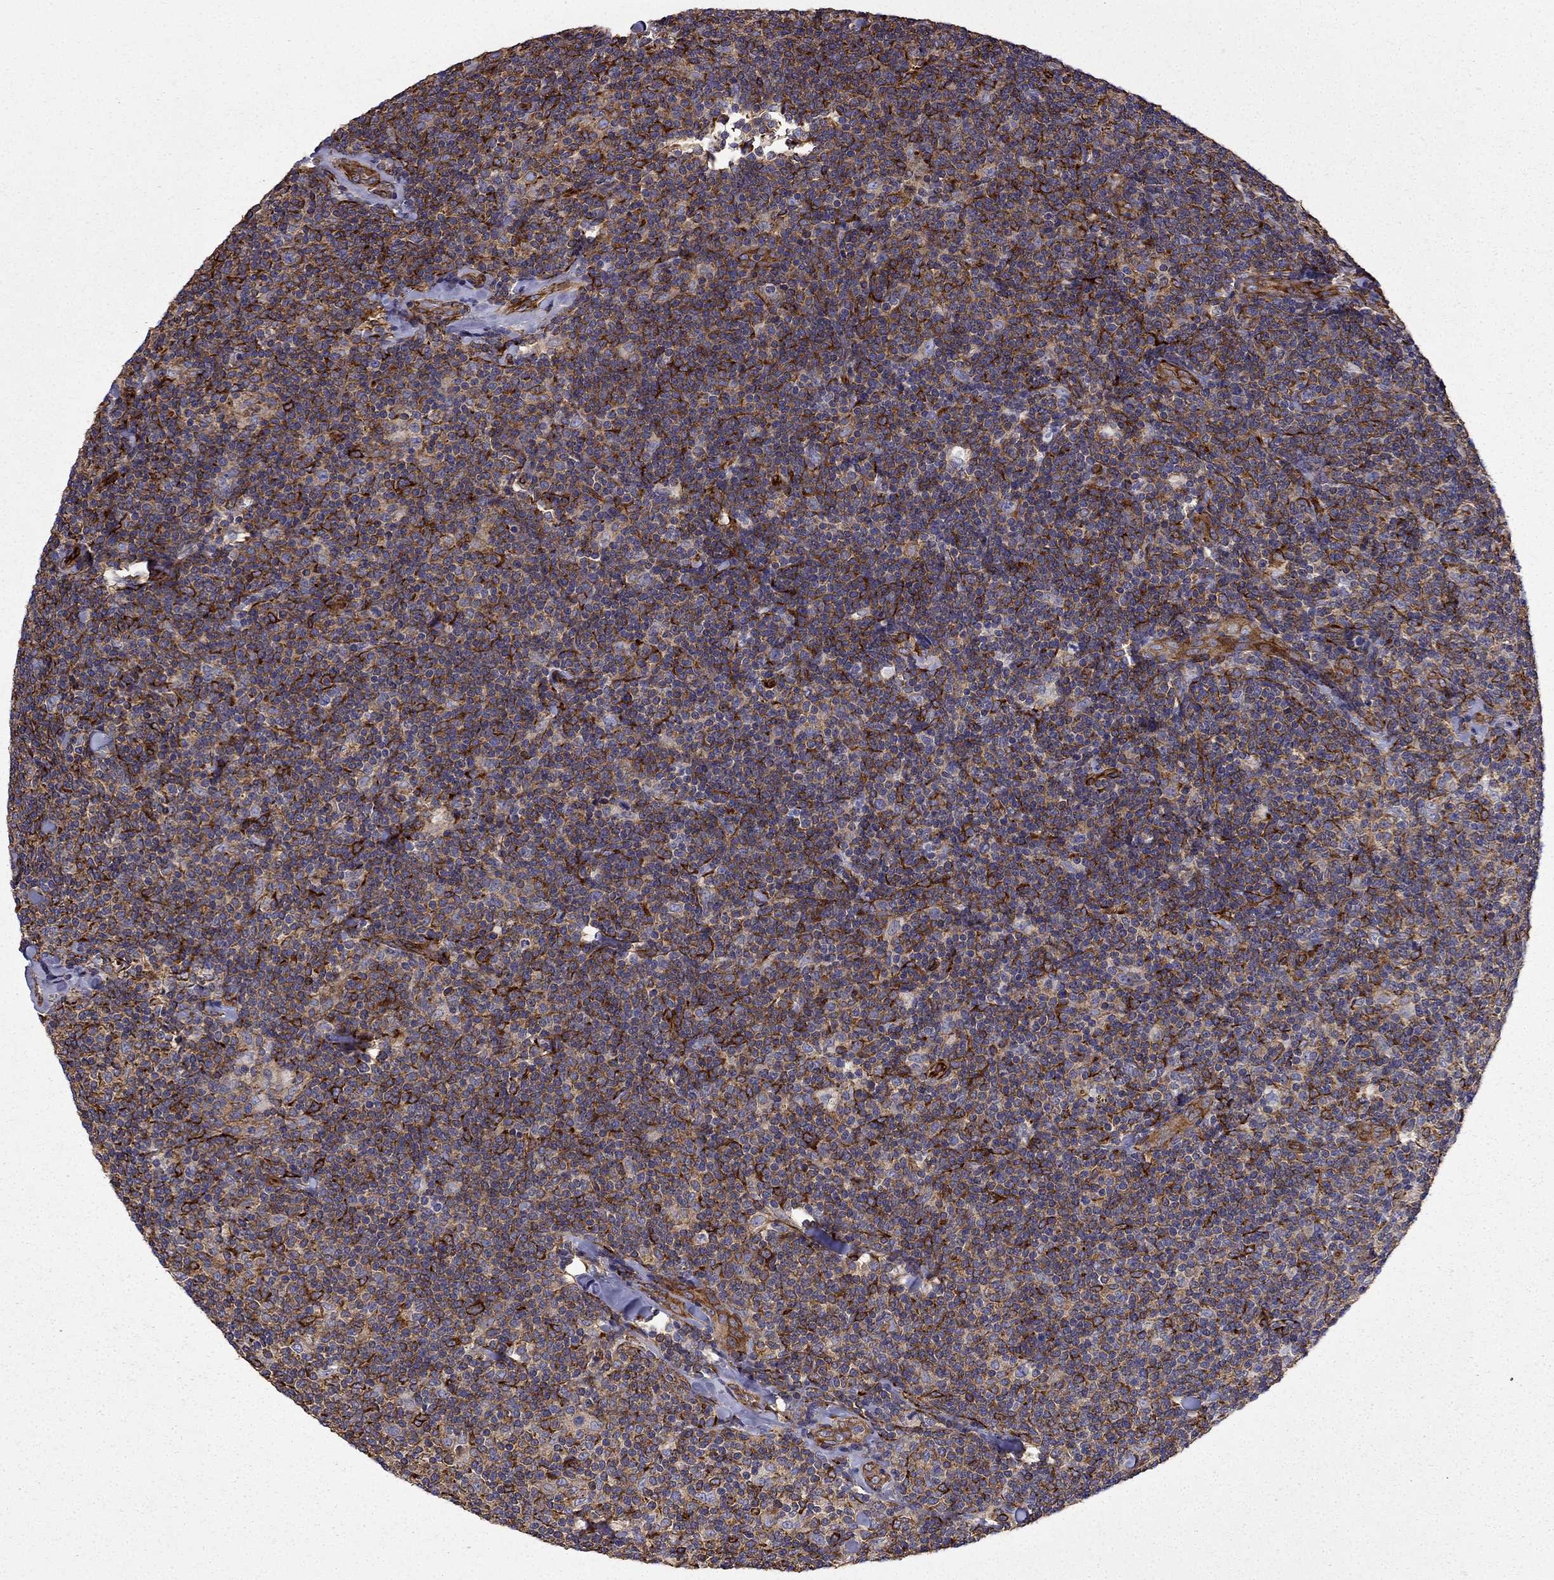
{"staining": {"intensity": "strong", "quantity": ">75%", "location": "cytoplasmic/membranous"}, "tissue": "lymphoma", "cell_type": "Tumor cells", "image_type": "cancer", "snomed": [{"axis": "morphology", "description": "Malignant lymphoma, non-Hodgkin's type, Low grade"}, {"axis": "topography", "description": "Lymph node"}], "caption": "Immunohistochemistry image of low-grade malignant lymphoma, non-Hodgkin's type stained for a protein (brown), which shows high levels of strong cytoplasmic/membranous staining in approximately >75% of tumor cells.", "gene": "MAP4", "patient": {"sex": "female", "age": 56}}